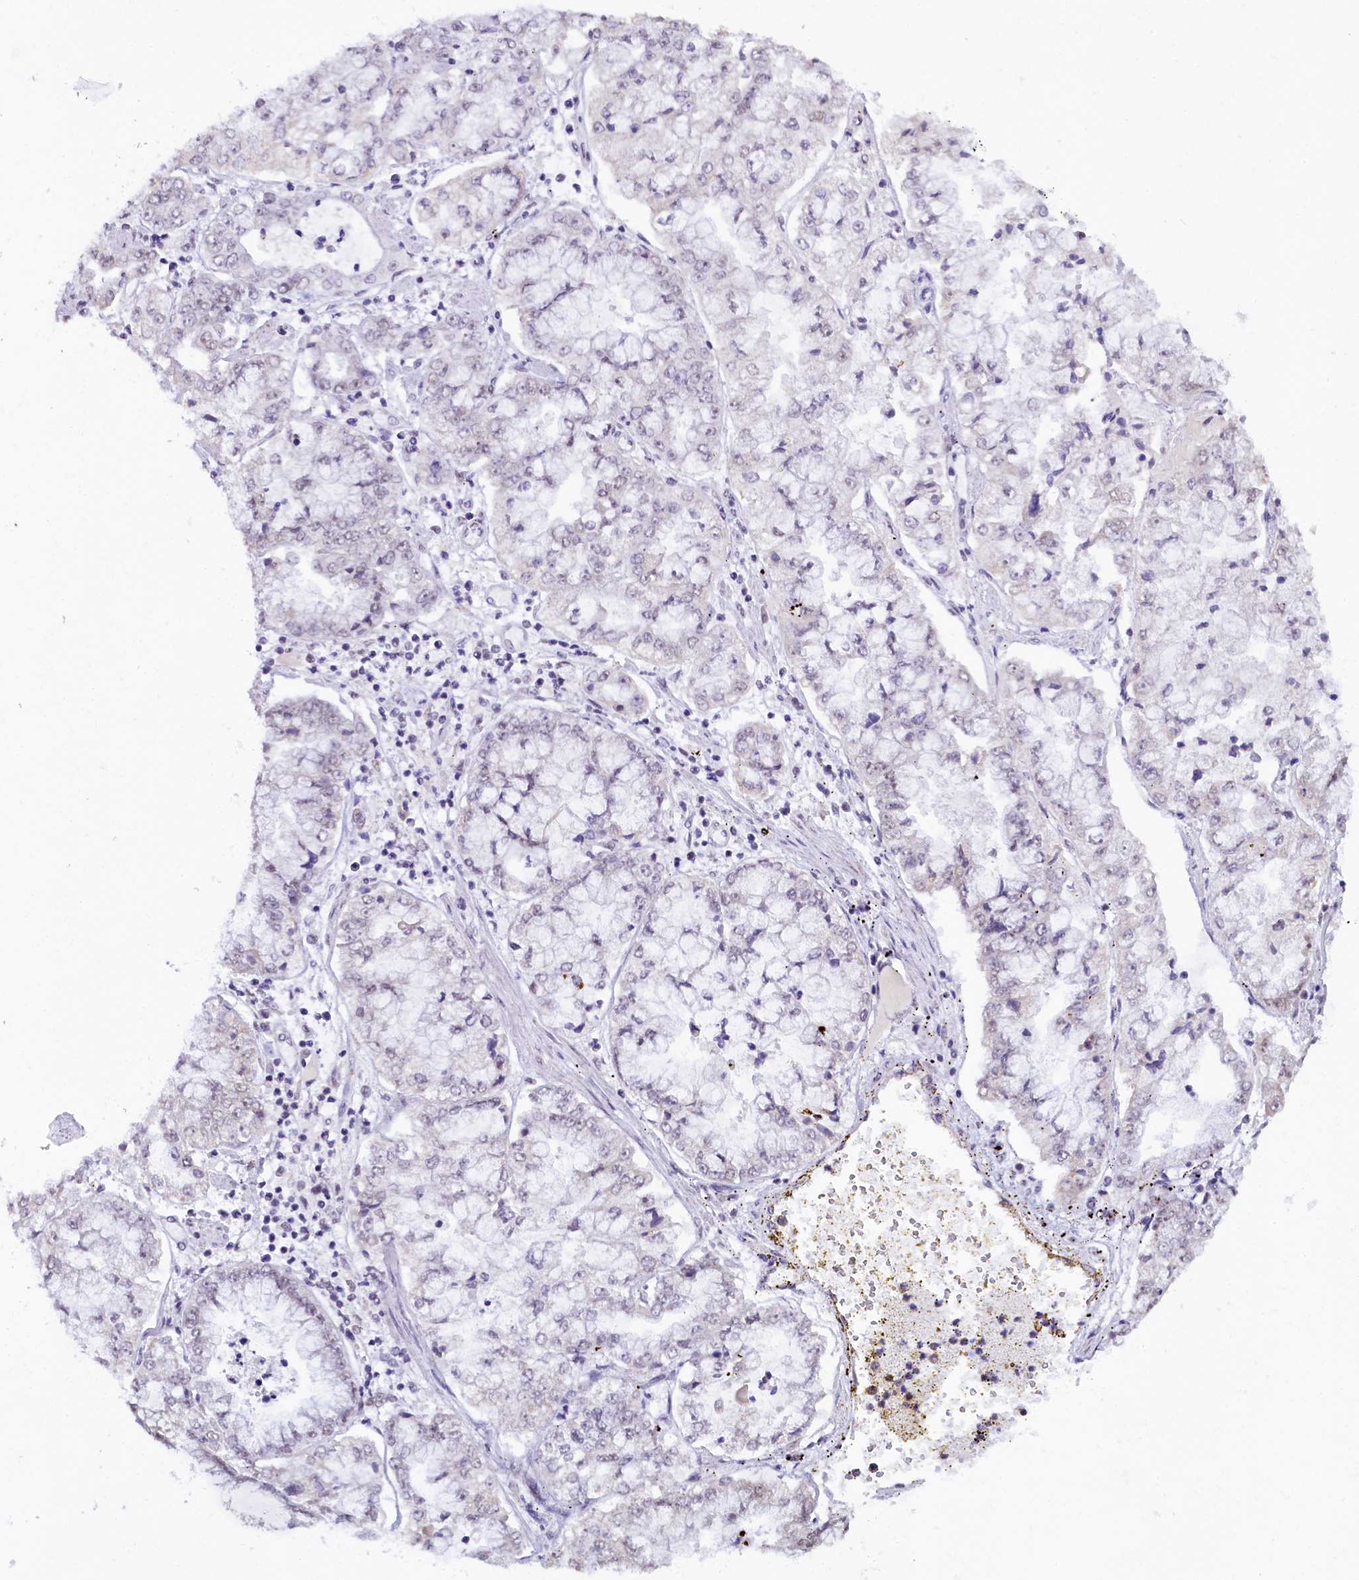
{"staining": {"intensity": "negative", "quantity": "none", "location": "none"}, "tissue": "stomach cancer", "cell_type": "Tumor cells", "image_type": "cancer", "snomed": [{"axis": "morphology", "description": "Adenocarcinoma, NOS"}, {"axis": "topography", "description": "Stomach"}], "caption": "Human stomach cancer stained for a protein using immunohistochemistry (IHC) shows no positivity in tumor cells.", "gene": "NCBP1", "patient": {"sex": "male", "age": 76}}